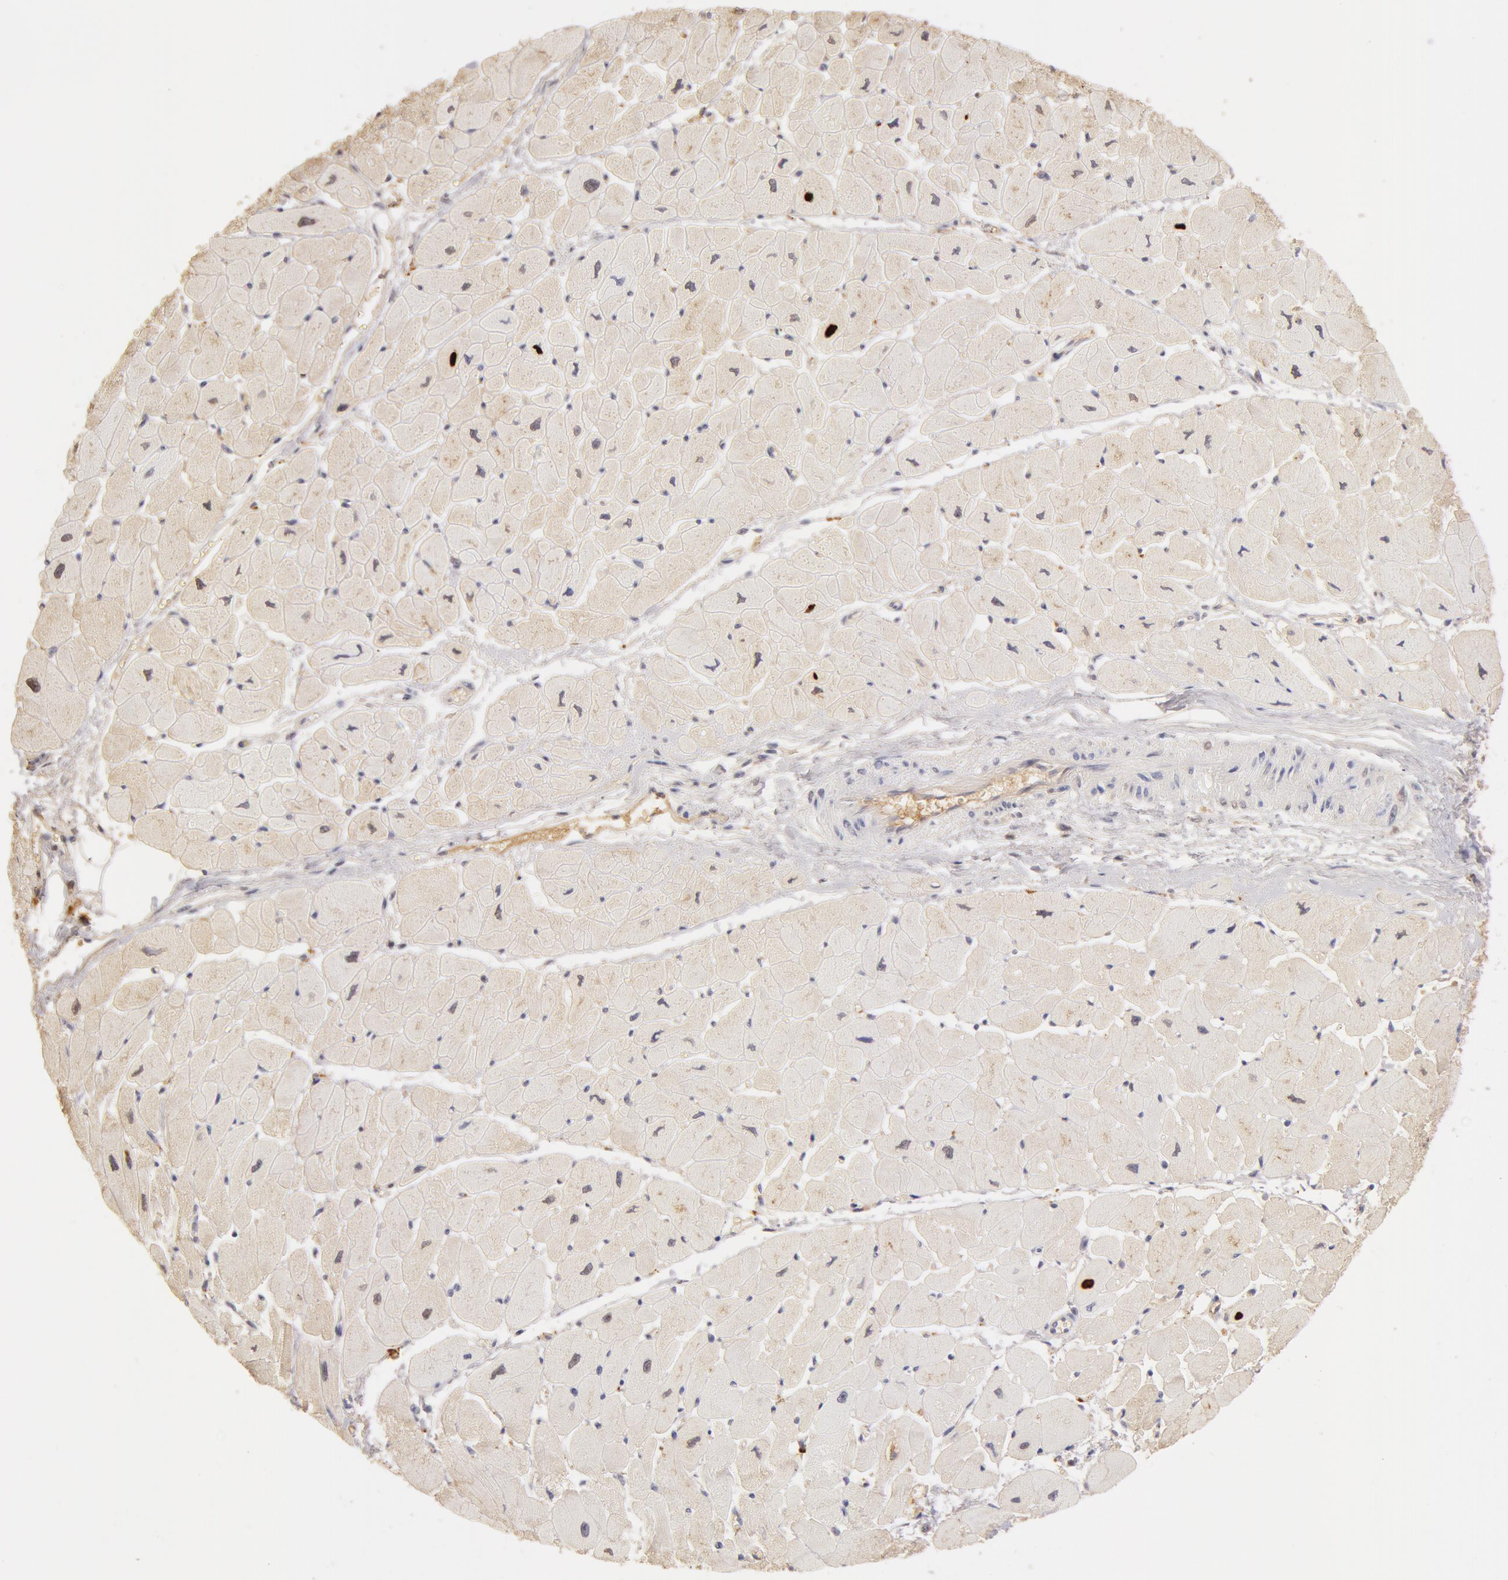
{"staining": {"intensity": "weak", "quantity": ">75%", "location": "cytoplasmic/membranous"}, "tissue": "heart muscle", "cell_type": "Cardiomyocytes", "image_type": "normal", "snomed": [{"axis": "morphology", "description": "Normal tissue, NOS"}, {"axis": "topography", "description": "Heart"}], "caption": "Protein staining demonstrates weak cytoplasmic/membranous staining in approximately >75% of cardiomyocytes in unremarkable heart muscle. Ihc stains the protein of interest in brown and the nuclei are stained blue.", "gene": "TF", "patient": {"sex": "female", "age": 54}}